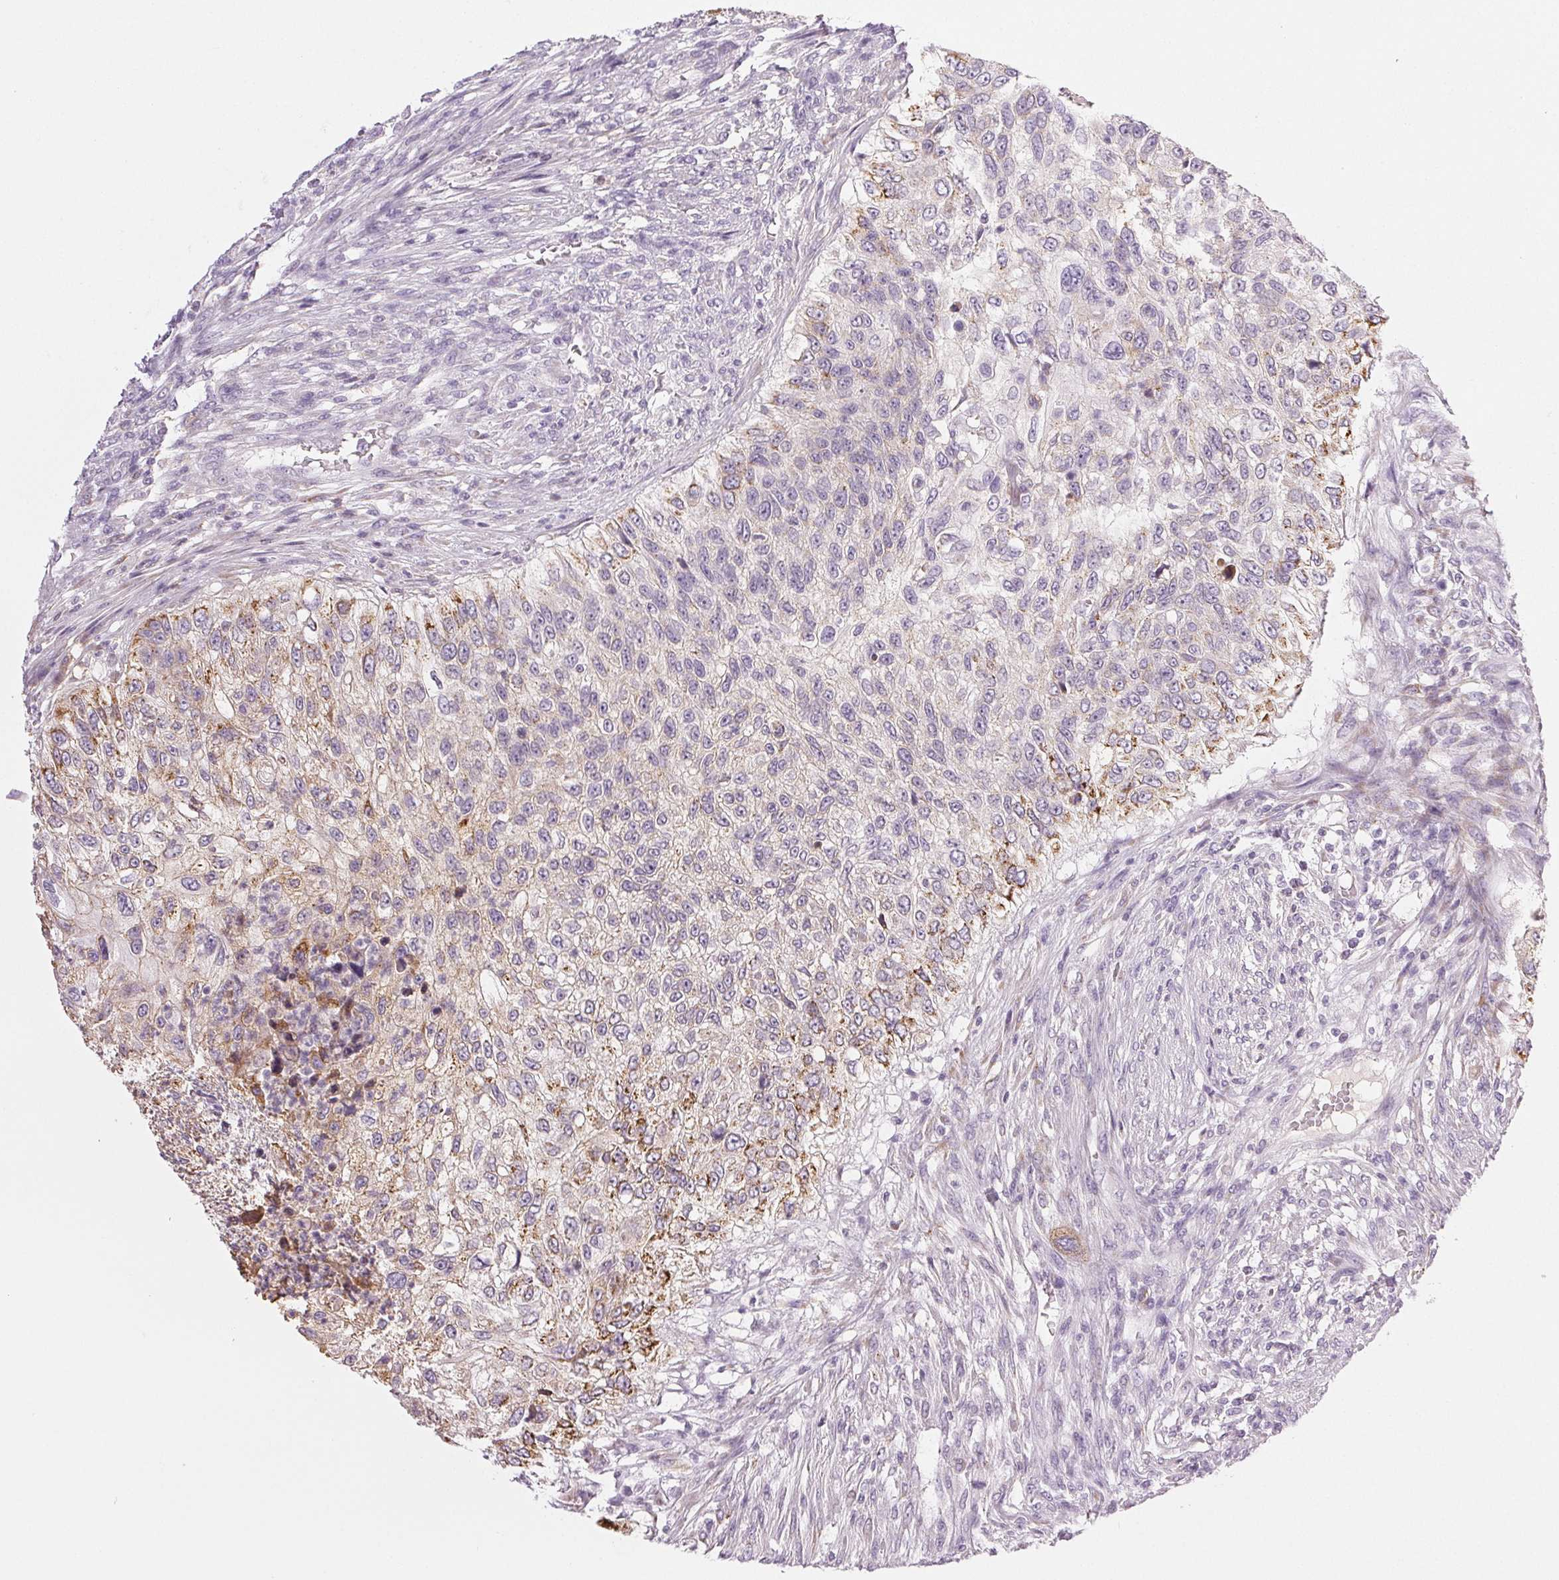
{"staining": {"intensity": "moderate", "quantity": "<25%", "location": "cytoplasmic/membranous"}, "tissue": "urothelial cancer", "cell_type": "Tumor cells", "image_type": "cancer", "snomed": [{"axis": "morphology", "description": "Urothelial carcinoma, High grade"}, {"axis": "topography", "description": "Urinary bladder"}], "caption": "Immunohistochemistry (IHC) staining of high-grade urothelial carcinoma, which demonstrates low levels of moderate cytoplasmic/membranous expression in about <25% of tumor cells indicating moderate cytoplasmic/membranous protein positivity. The staining was performed using DAB (3,3'-diaminobenzidine) (brown) for protein detection and nuclei were counterstained in hematoxylin (blue).", "gene": "COL7A1", "patient": {"sex": "female", "age": 60}}